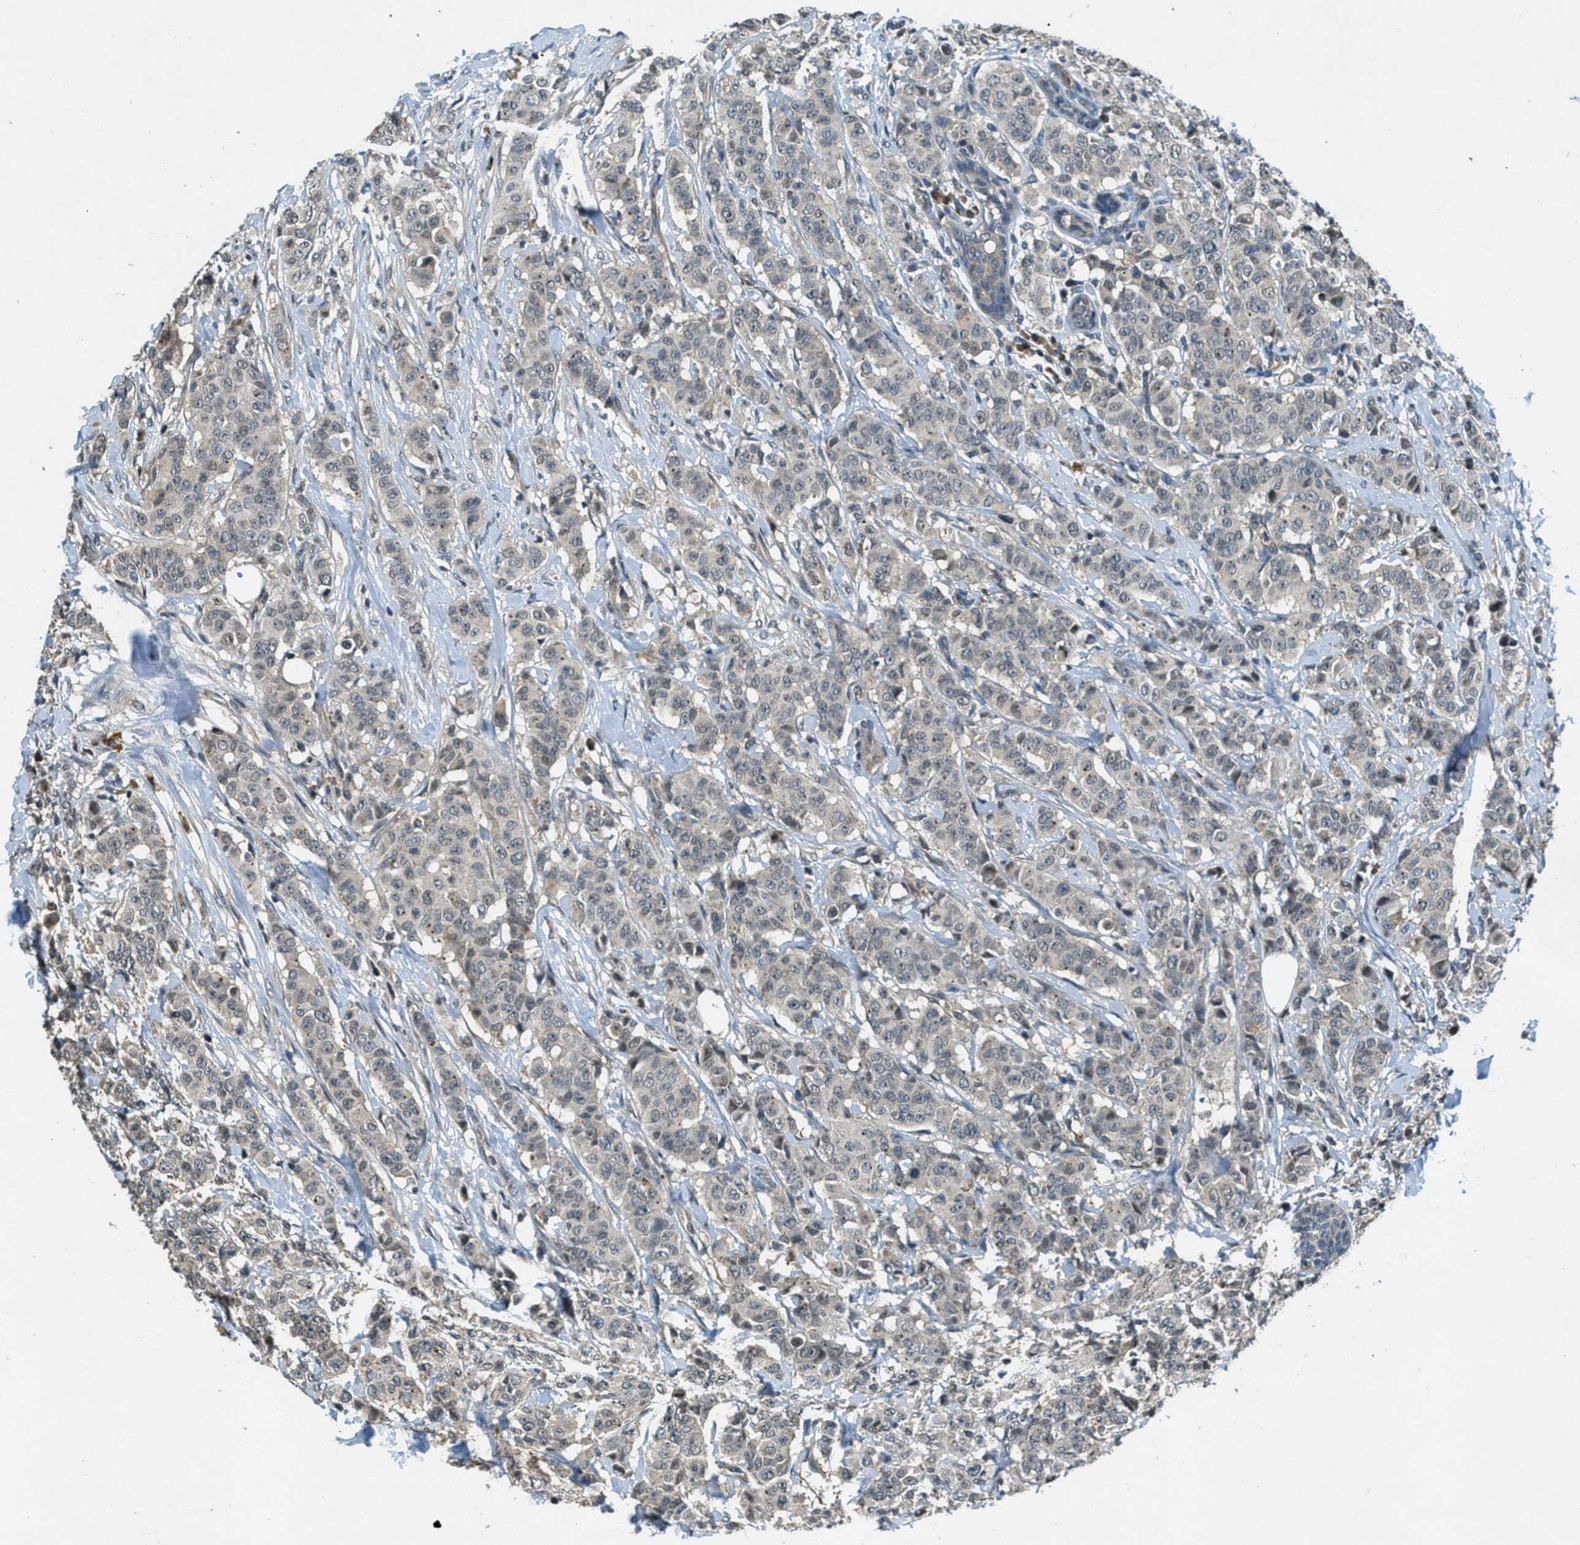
{"staining": {"intensity": "weak", "quantity": "25%-75%", "location": "cytoplasmic/membranous"}, "tissue": "breast cancer", "cell_type": "Tumor cells", "image_type": "cancer", "snomed": [{"axis": "morphology", "description": "Normal tissue, NOS"}, {"axis": "morphology", "description": "Duct carcinoma"}, {"axis": "topography", "description": "Breast"}], "caption": "Immunohistochemical staining of human infiltrating ductal carcinoma (breast) displays low levels of weak cytoplasmic/membranous protein staining in approximately 25%-75% of tumor cells.", "gene": "DUSP6", "patient": {"sex": "female", "age": 40}}